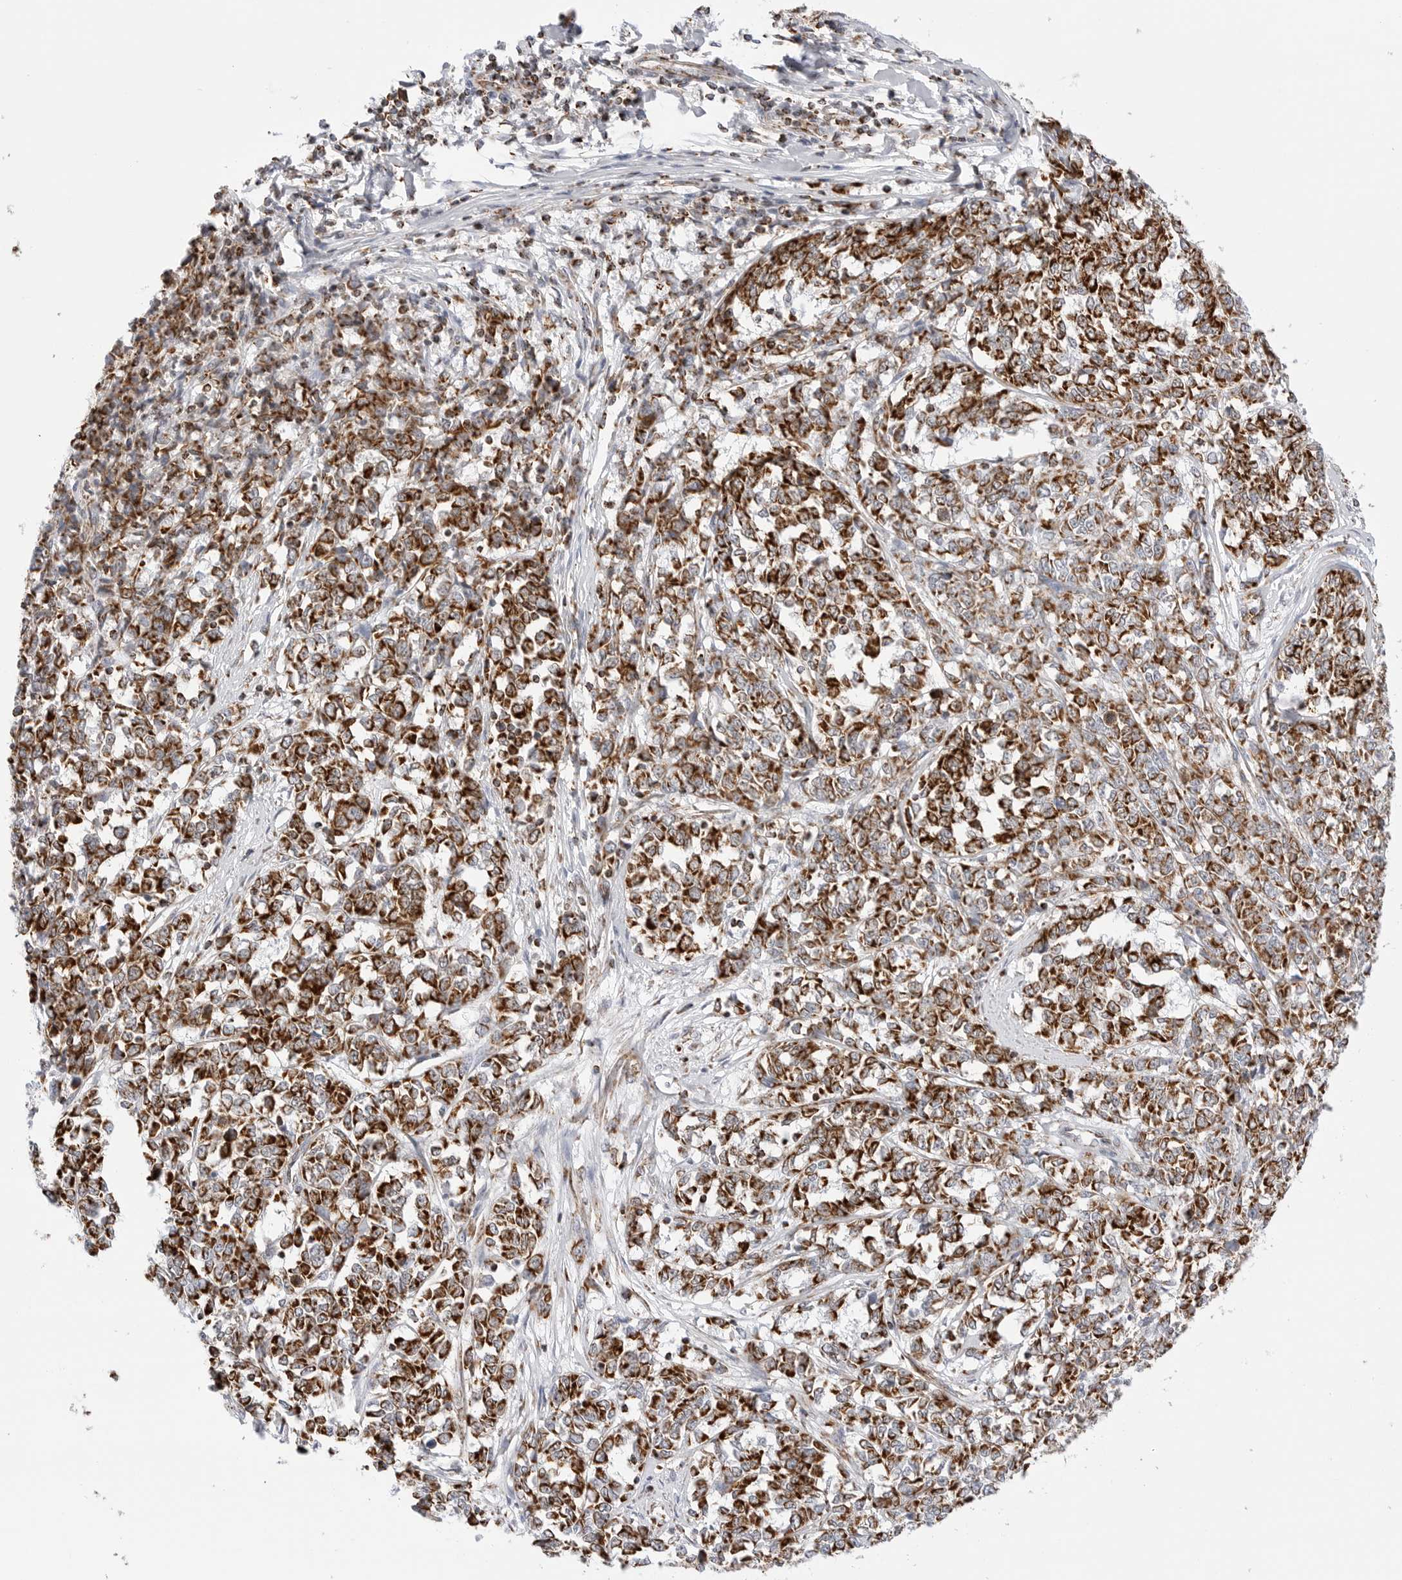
{"staining": {"intensity": "strong", "quantity": ">75%", "location": "cytoplasmic/membranous"}, "tissue": "melanoma", "cell_type": "Tumor cells", "image_type": "cancer", "snomed": [{"axis": "morphology", "description": "Malignant melanoma, NOS"}, {"axis": "topography", "description": "Skin"}], "caption": "Strong cytoplasmic/membranous staining for a protein is seen in approximately >75% of tumor cells of malignant melanoma using immunohistochemistry.", "gene": "ATP5IF1", "patient": {"sex": "female", "age": 72}}